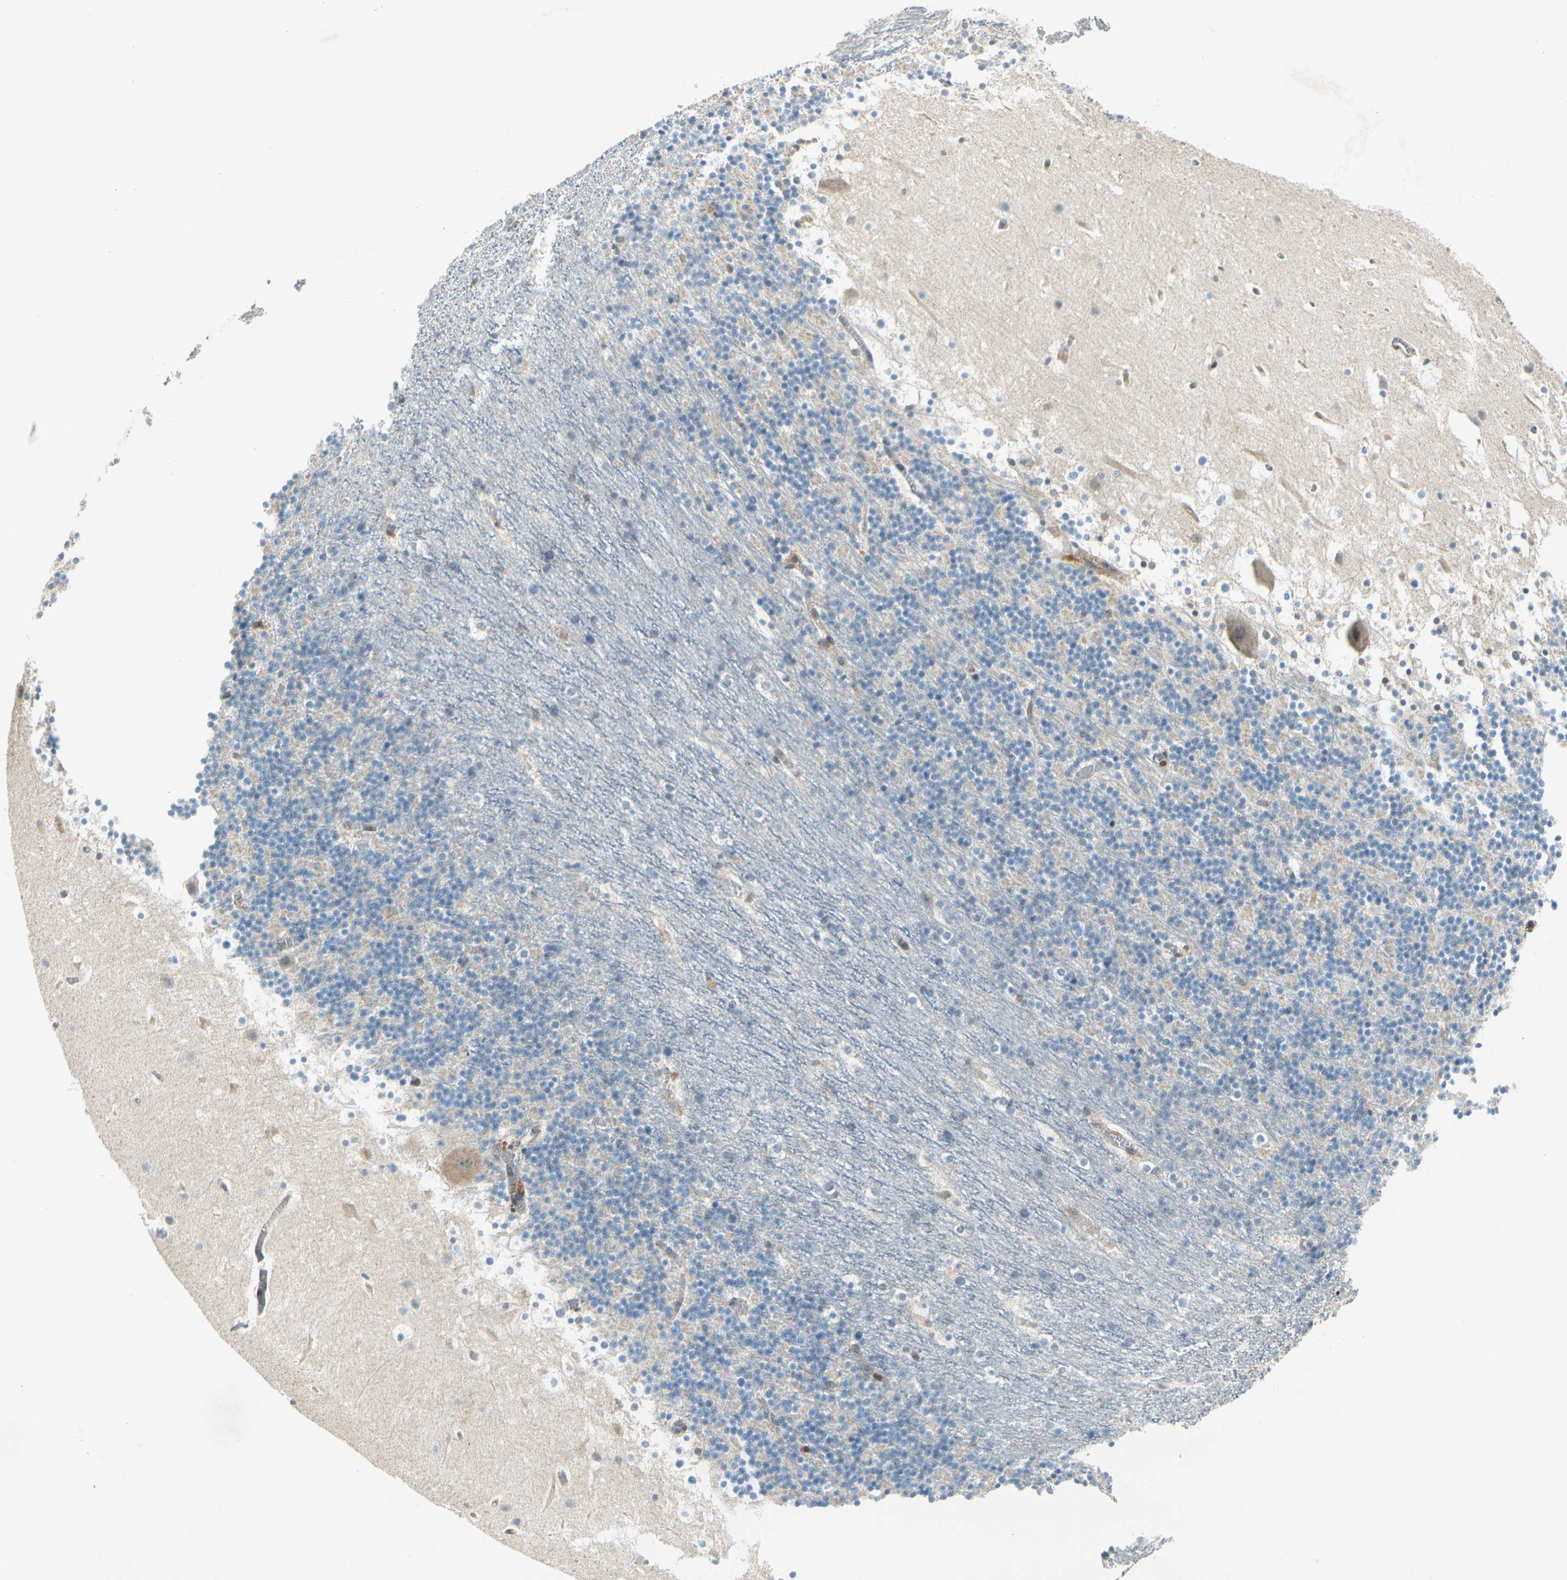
{"staining": {"intensity": "weak", "quantity": "25%-75%", "location": "cytoplasmic/membranous"}, "tissue": "cerebellum", "cell_type": "Cells in granular layer", "image_type": "normal", "snomed": [{"axis": "morphology", "description": "Normal tissue, NOS"}, {"axis": "topography", "description": "Cerebellum"}], "caption": "DAB immunohistochemical staining of unremarkable human cerebellum reveals weak cytoplasmic/membranous protein staining in about 25%-75% of cells in granular layer. The protein is shown in brown color, while the nuclei are stained blue.", "gene": "WIPI1", "patient": {"sex": "male", "age": 45}}